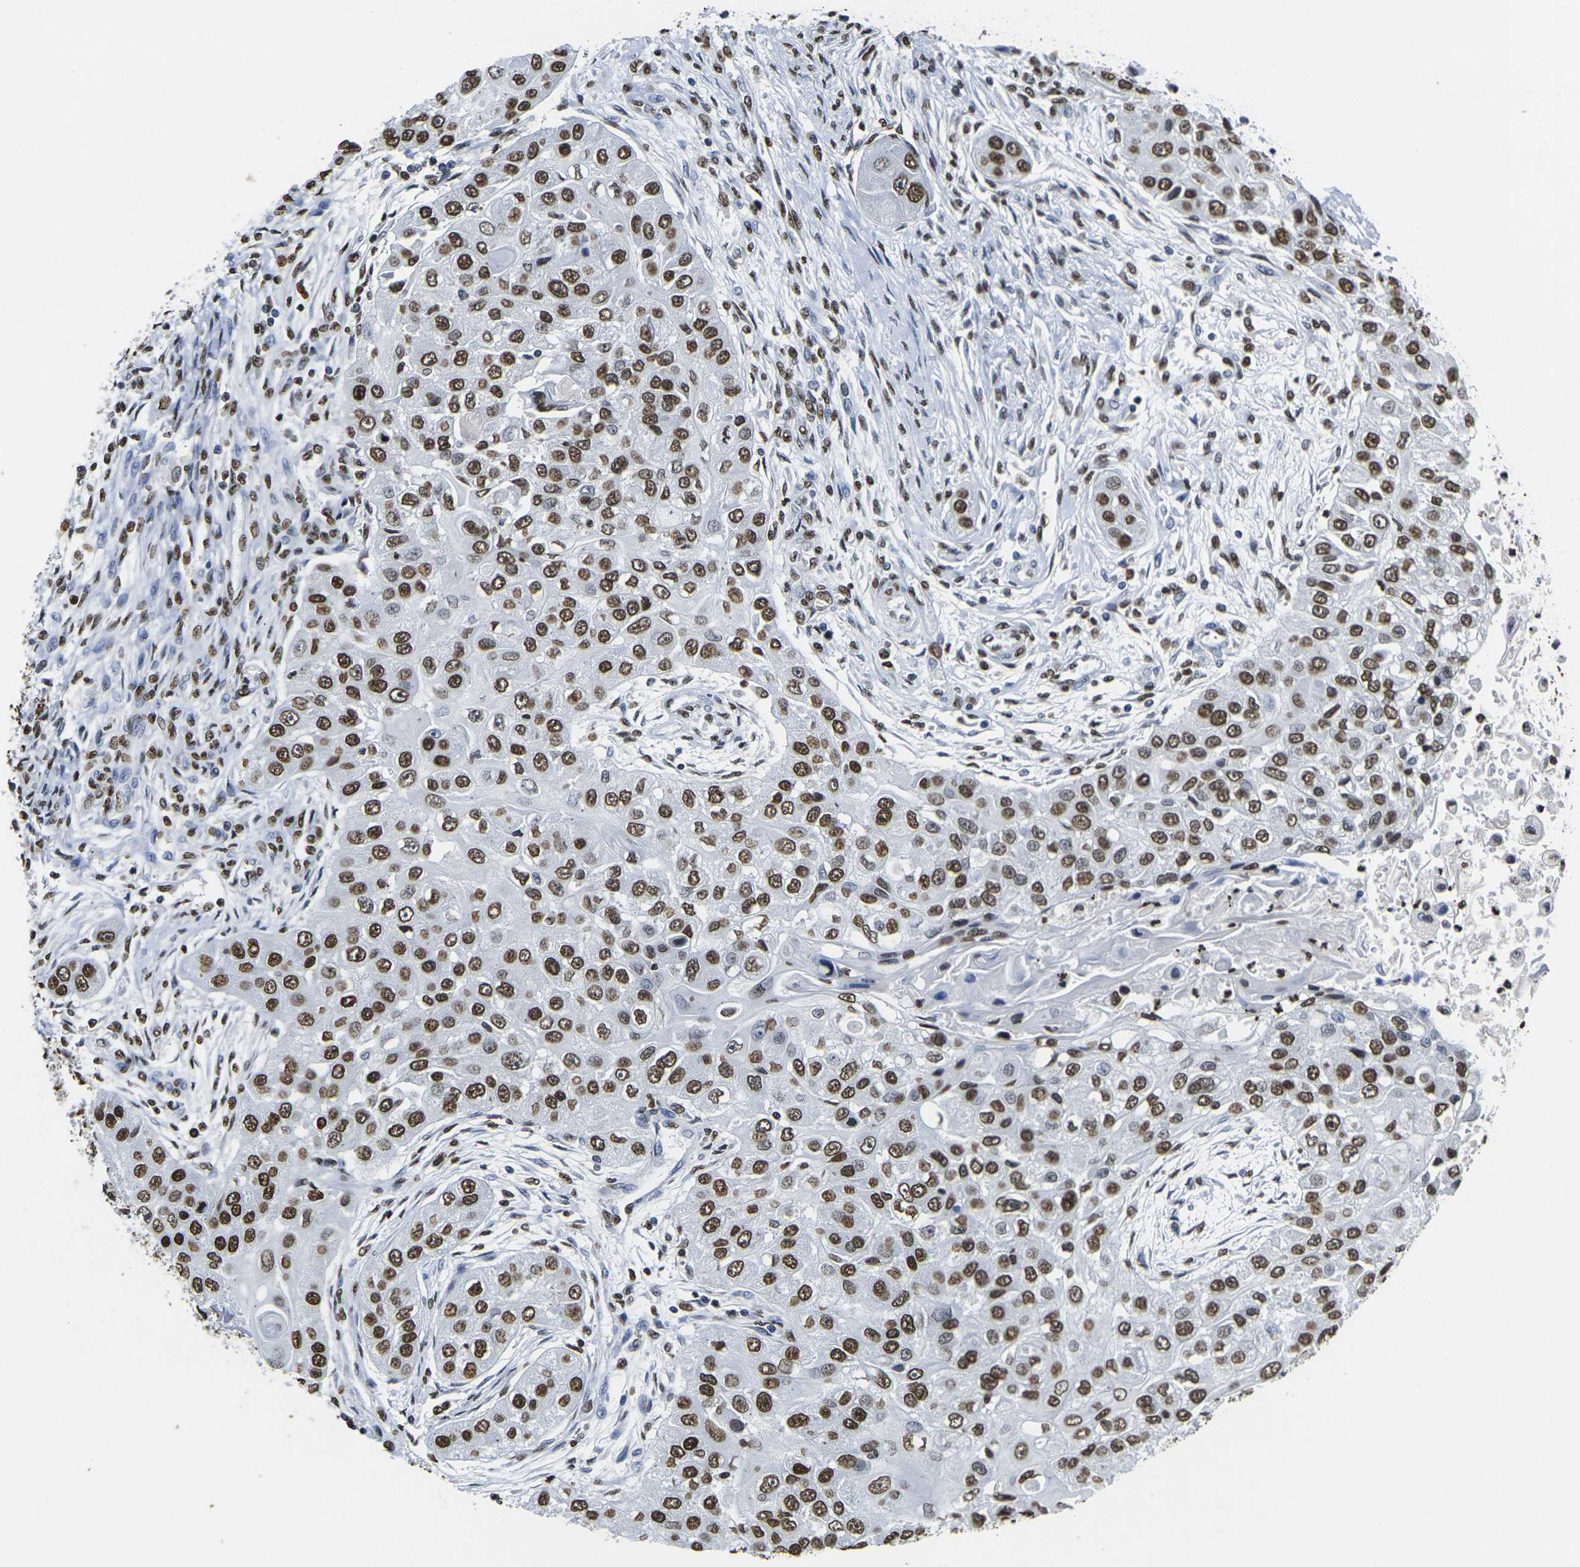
{"staining": {"intensity": "strong", "quantity": ">75%", "location": "nuclear"}, "tissue": "head and neck cancer", "cell_type": "Tumor cells", "image_type": "cancer", "snomed": [{"axis": "morphology", "description": "Normal tissue, NOS"}, {"axis": "morphology", "description": "Squamous cell carcinoma, NOS"}, {"axis": "topography", "description": "Skeletal muscle"}, {"axis": "topography", "description": "Head-Neck"}], "caption": "Immunohistochemical staining of human squamous cell carcinoma (head and neck) exhibits high levels of strong nuclear protein expression in approximately >75% of tumor cells.", "gene": "DRAXIN", "patient": {"sex": "male", "age": 51}}